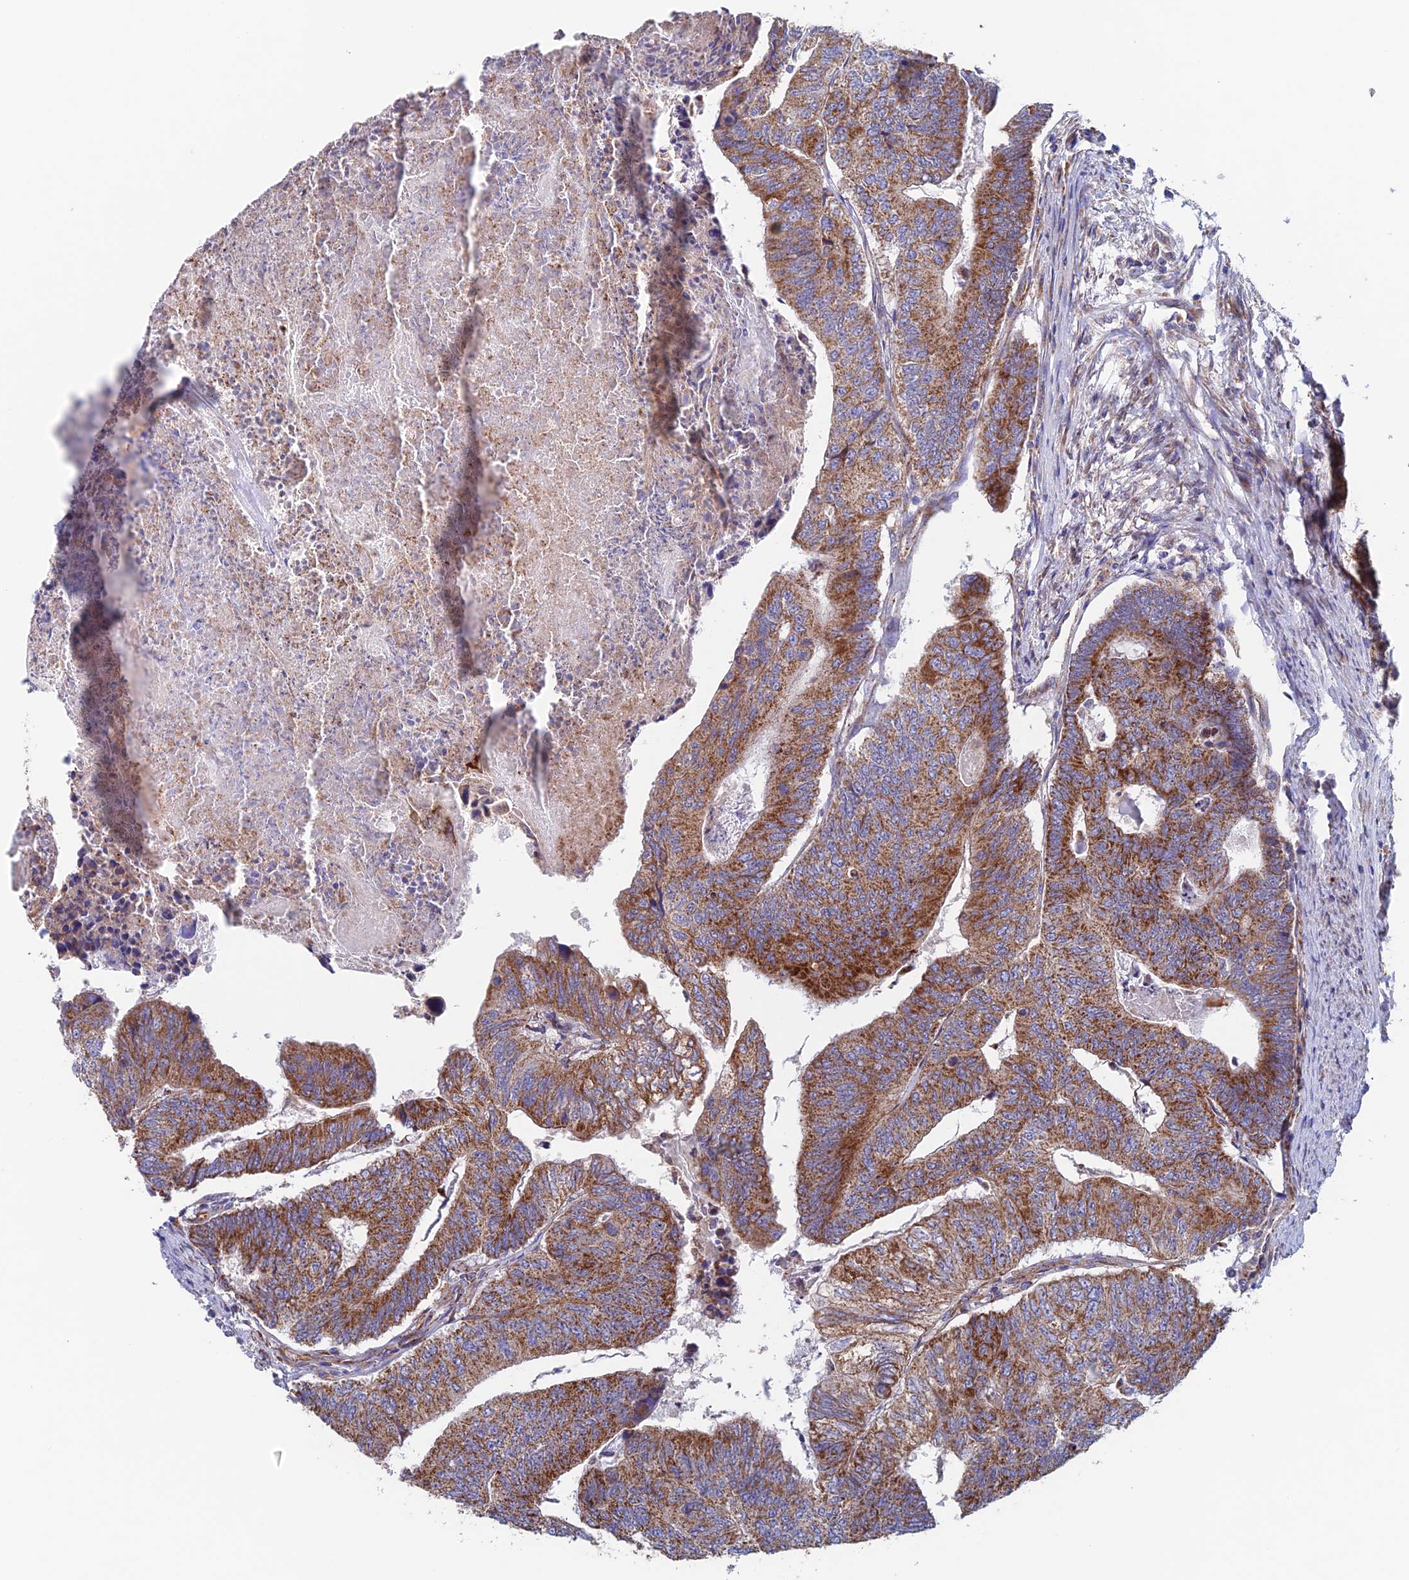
{"staining": {"intensity": "moderate", "quantity": ">75%", "location": "cytoplasmic/membranous"}, "tissue": "colorectal cancer", "cell_type": "Tumor cells", "image_type": "cancer", "snomed": [{"axis": "morphology", "description": "Adenocarcinoma, NOS"}, {"axis": "topography", "description": "Colon"}], "caption": "DAB immunohistochemical staining of colorectal cancer (adenocarcinoma) exhibits moderate cytoplasmic/membranous protein staining in about >75% of tumor cells. Immunohistochemistry (ihc) stains the protein of interest in brown and the nuclei are stained blue.", "gene": "MRPL1", "patient": {"sex": "female", "age": 67}}